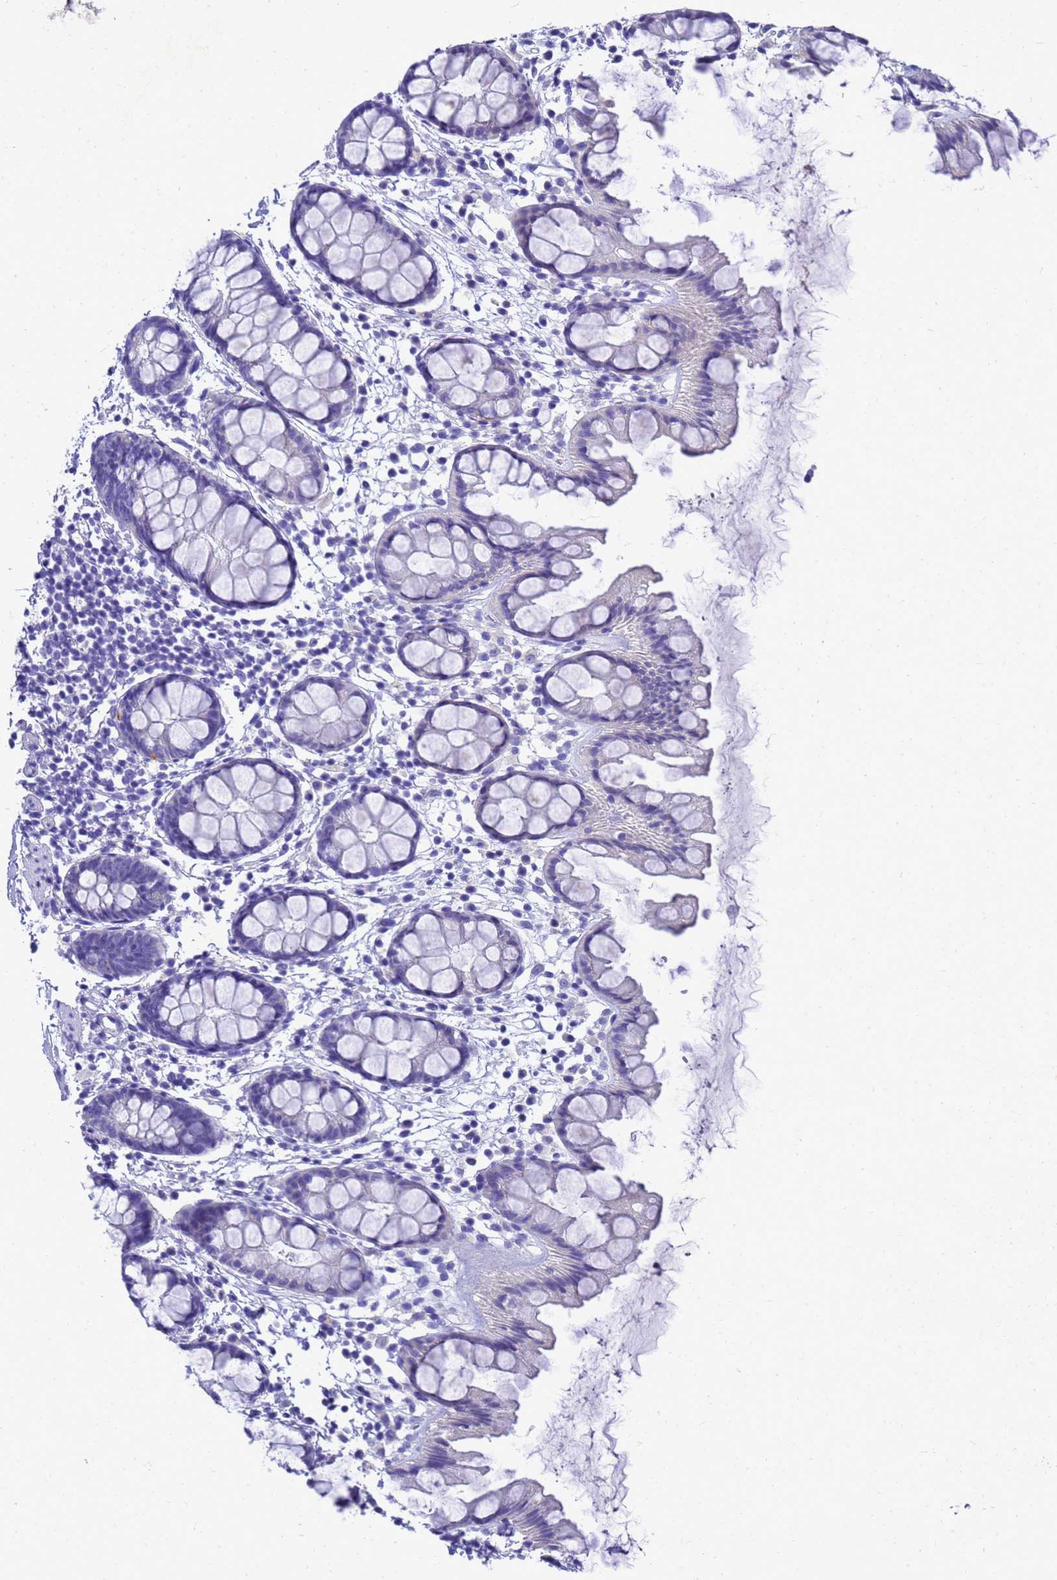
{"staining": {"intensity": "negative", "quantity": "none", "location": "none"}, "tissue": "rectum", "cell_type": "Glandular cells", "image_type": "normal", "snomed": [{"axis": "morphology", "description": "Normal tissue, NOS"}, {"axis": "topography", "description": "Rectum"}], "caption": "DAB (3,3'-diaminobenzidine) immunohistochemical staining of benign human rectum exhibits no significant expression in glandular cells.", "gene": "MS4A13", "patient": {"sex": "female", "age": 65}}